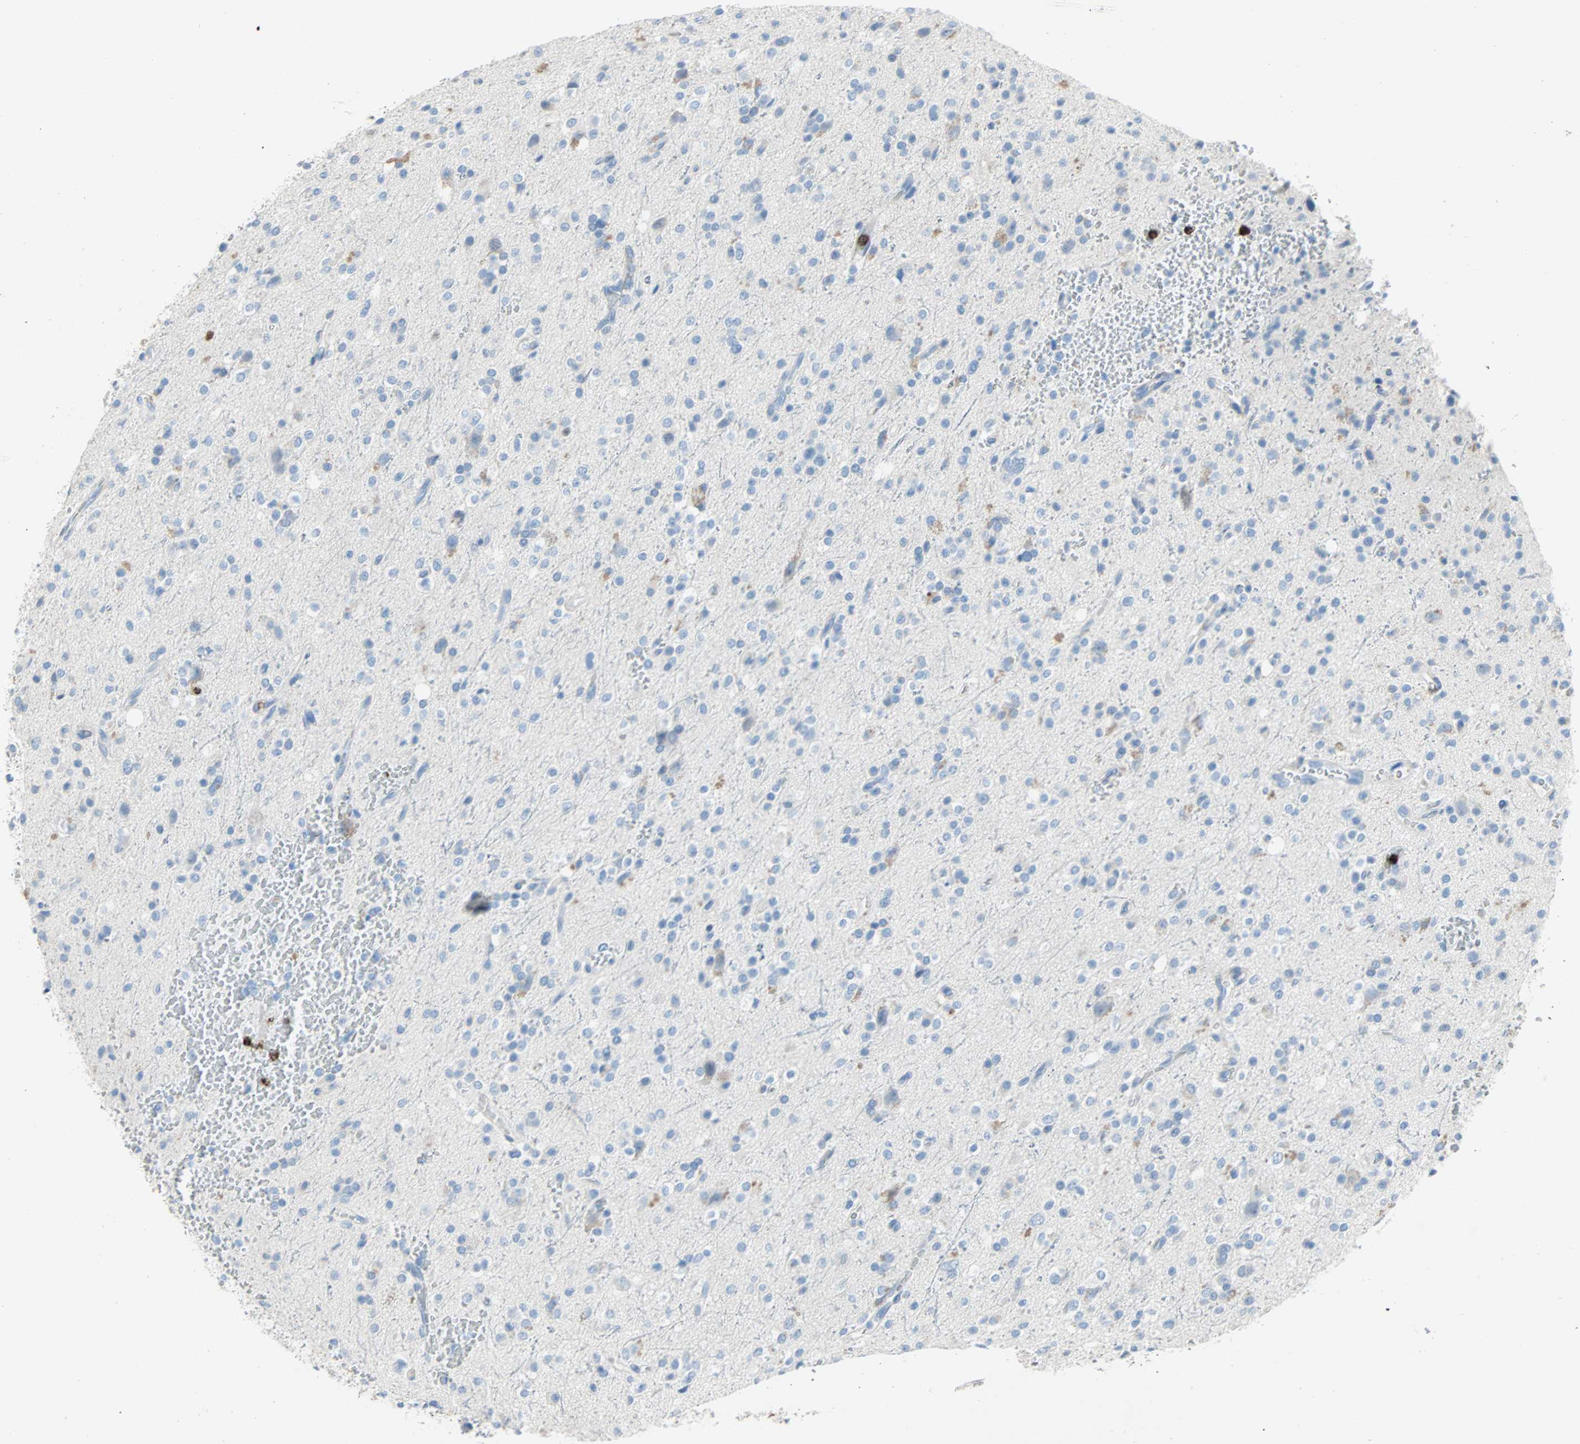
{"staining": {"intensity": "negative", "quantity": "none", "location": "none"}, "tissue": "glioma", "cell_type": "Tumor cells", "image_type": "cancer", "snomed": [{"axis": "morphology", "description": "Glioma, malignant, High grade"}, {"axis": "topography", "description": "Brain"}], "caption": "DAB (3,3'-diaminobenzidine) immunohistochemical staining of malignant glioma (high-grade) exhibits no significant staining in tumor cells.", "gene": "CLEC4A", "patient": {"sex": "male", "age": 47}}